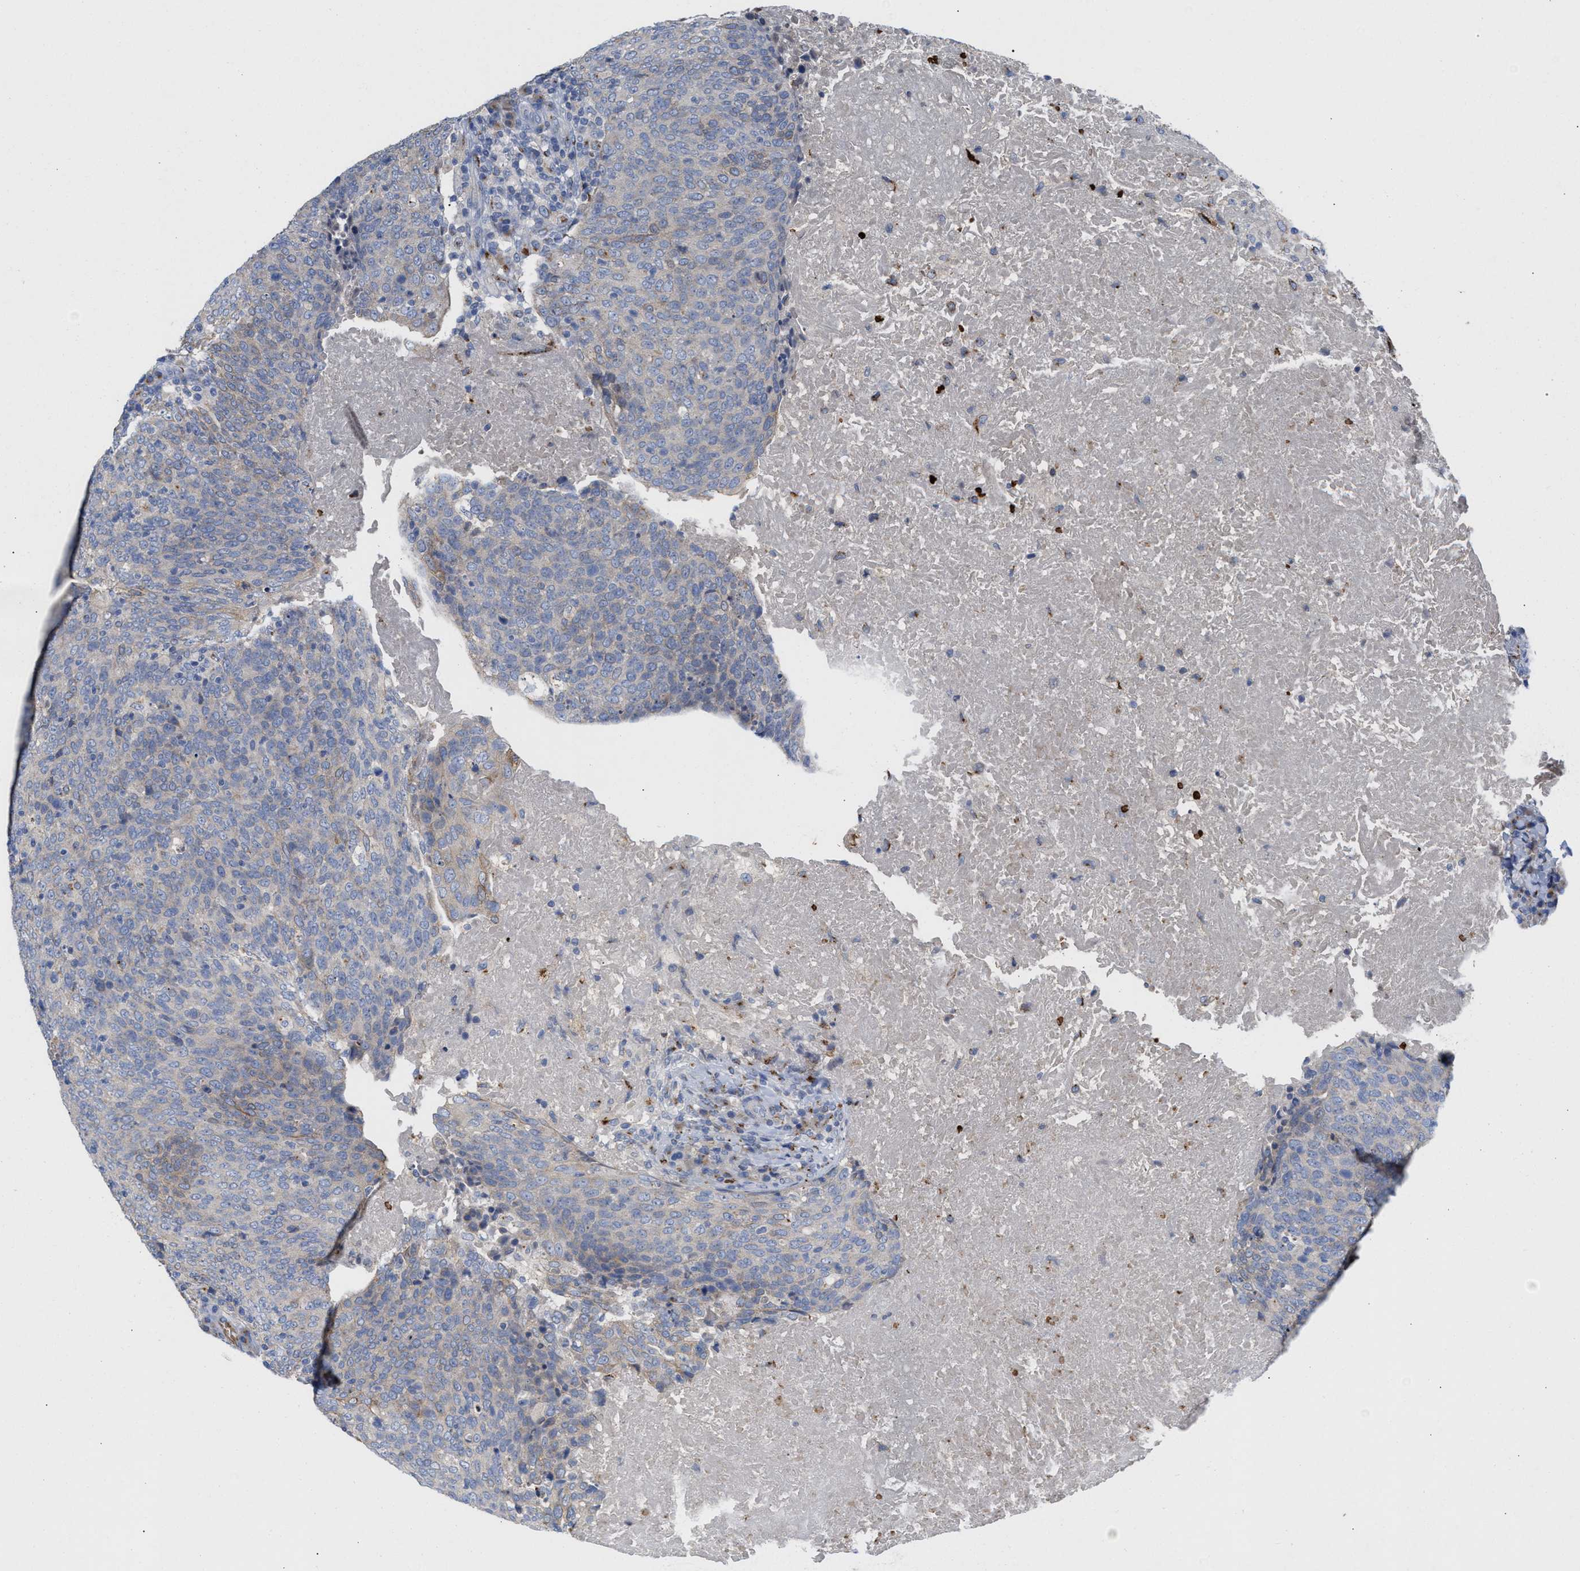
{"staining": {"intensity": "weak", "quantity": "<25%", "location": "cytoplasmic/membranous"}, "tissue": "head and neck cancer", "cell_type": "Tumor cells", "image_type": "cancer", "snomed": [{"axis": "morphology", "description": "Squamous cell carcinoma, NOS"}, {"axis": "morphology", "description": "Squamous cell carcinoma, metastatic, NOS"}, {"axis": "topography", "description": "Lymph node"}, {"axis": "topography", "description": "Head-Neck"}], "caption": "Human squamous cell carcinoma (head and neck) stained for a protein using immunohistochemistry (IHC) demonstrates no expression in tumor cells.", "gene": "CCL2", "patient": {"sex": "male", "age": 62}}